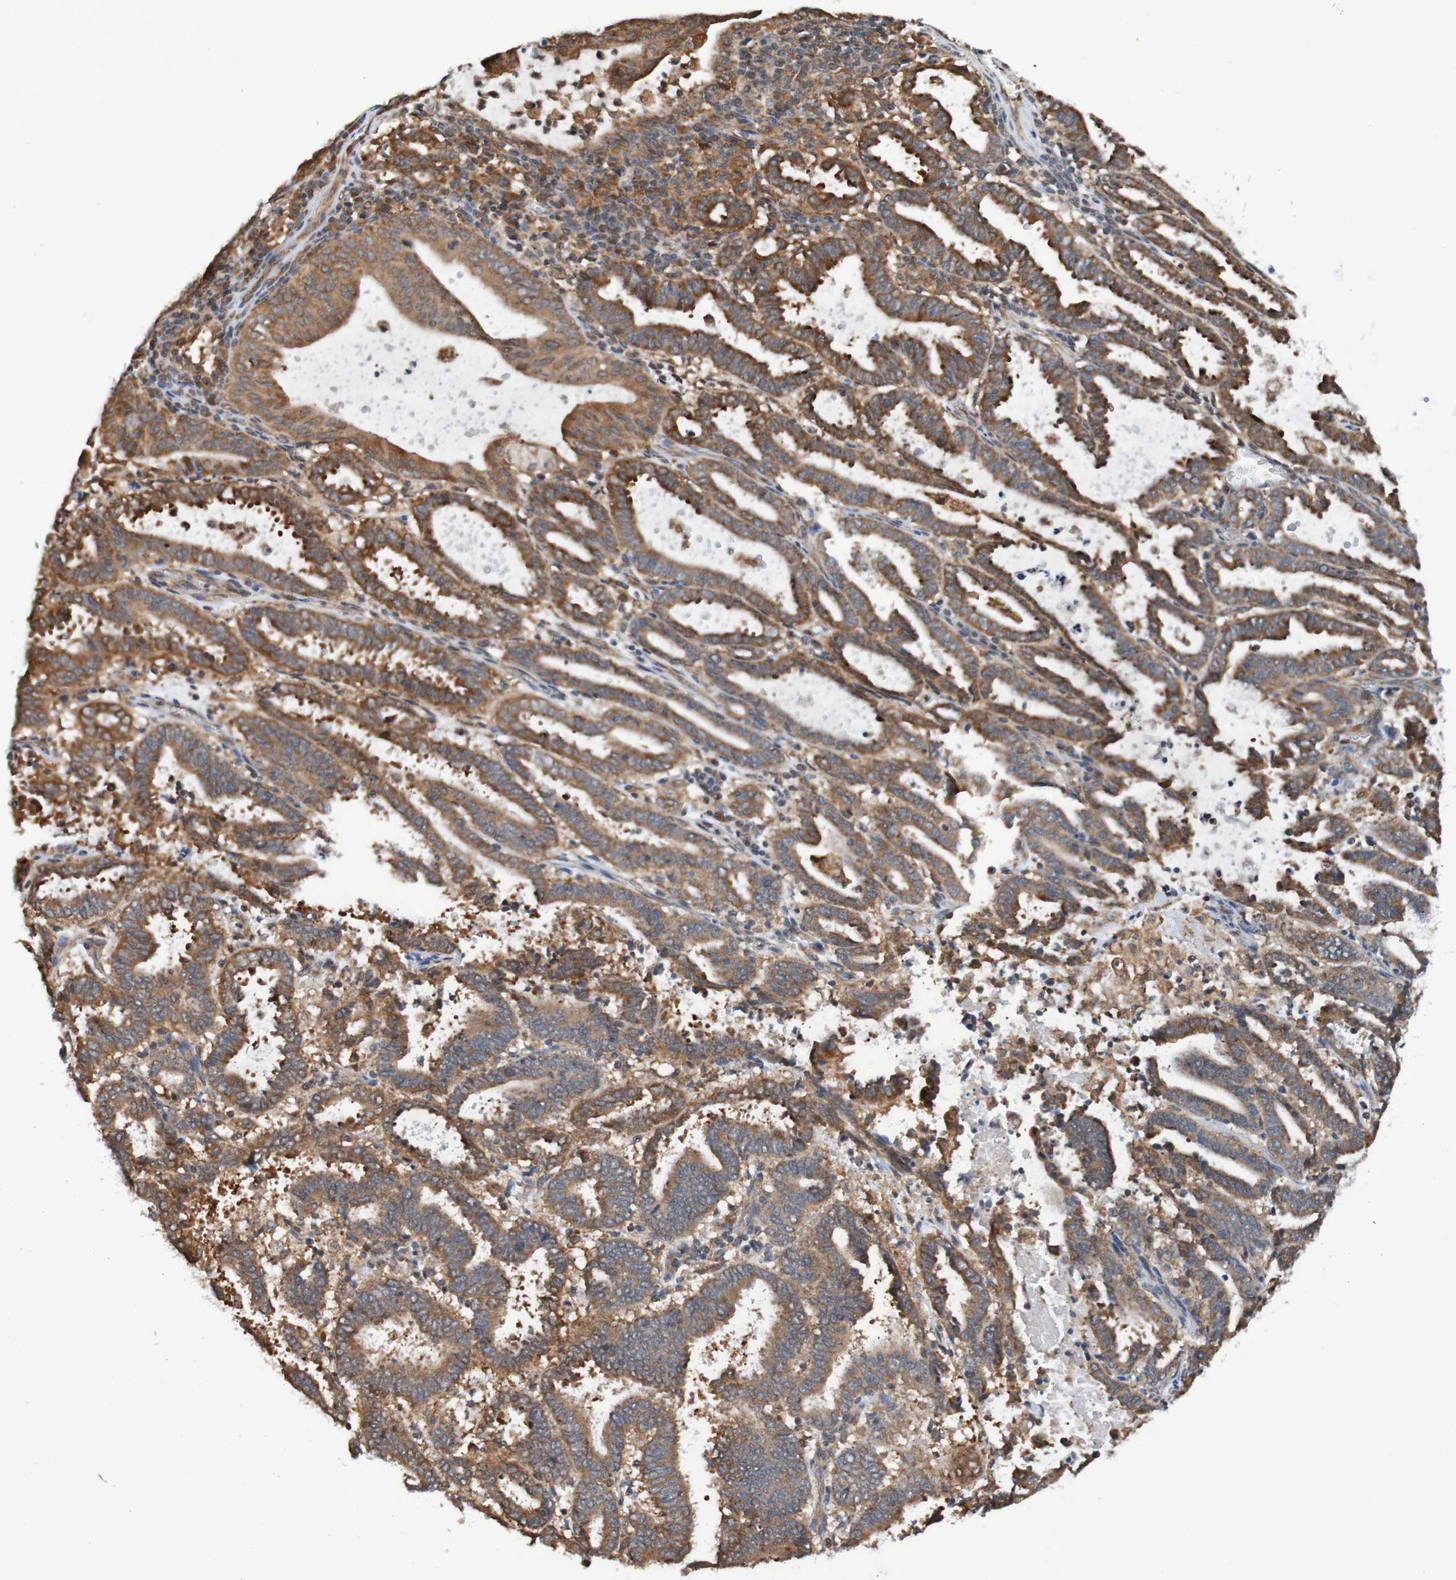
{"staining": {"intensity": "moderate", "quantity": ">75%", "location": "cytoplasmic/membranous"}, "tissue": "endometrial cancer", "cell_type": "Tumor cells", "image_type": "cancer", "snomed": [{"axis": "morphology", "description": "Adenocarcinoma, NOS"}, {"axis": "topography", "description": "Uterus"}], "caption": "Immunohistochemistry (IHC) photomicrograph of neoplastic tissue: endometrial adenocarcinoma stained using IHC displays medium levels of moderate protein expression localized specifically in the cytoplasmic/membranous of tumor cells, appearing as a cytoplasmic/membranous brown color.", "gene": "AXIN1", "patient": {"sex": "female", "age": 83}}